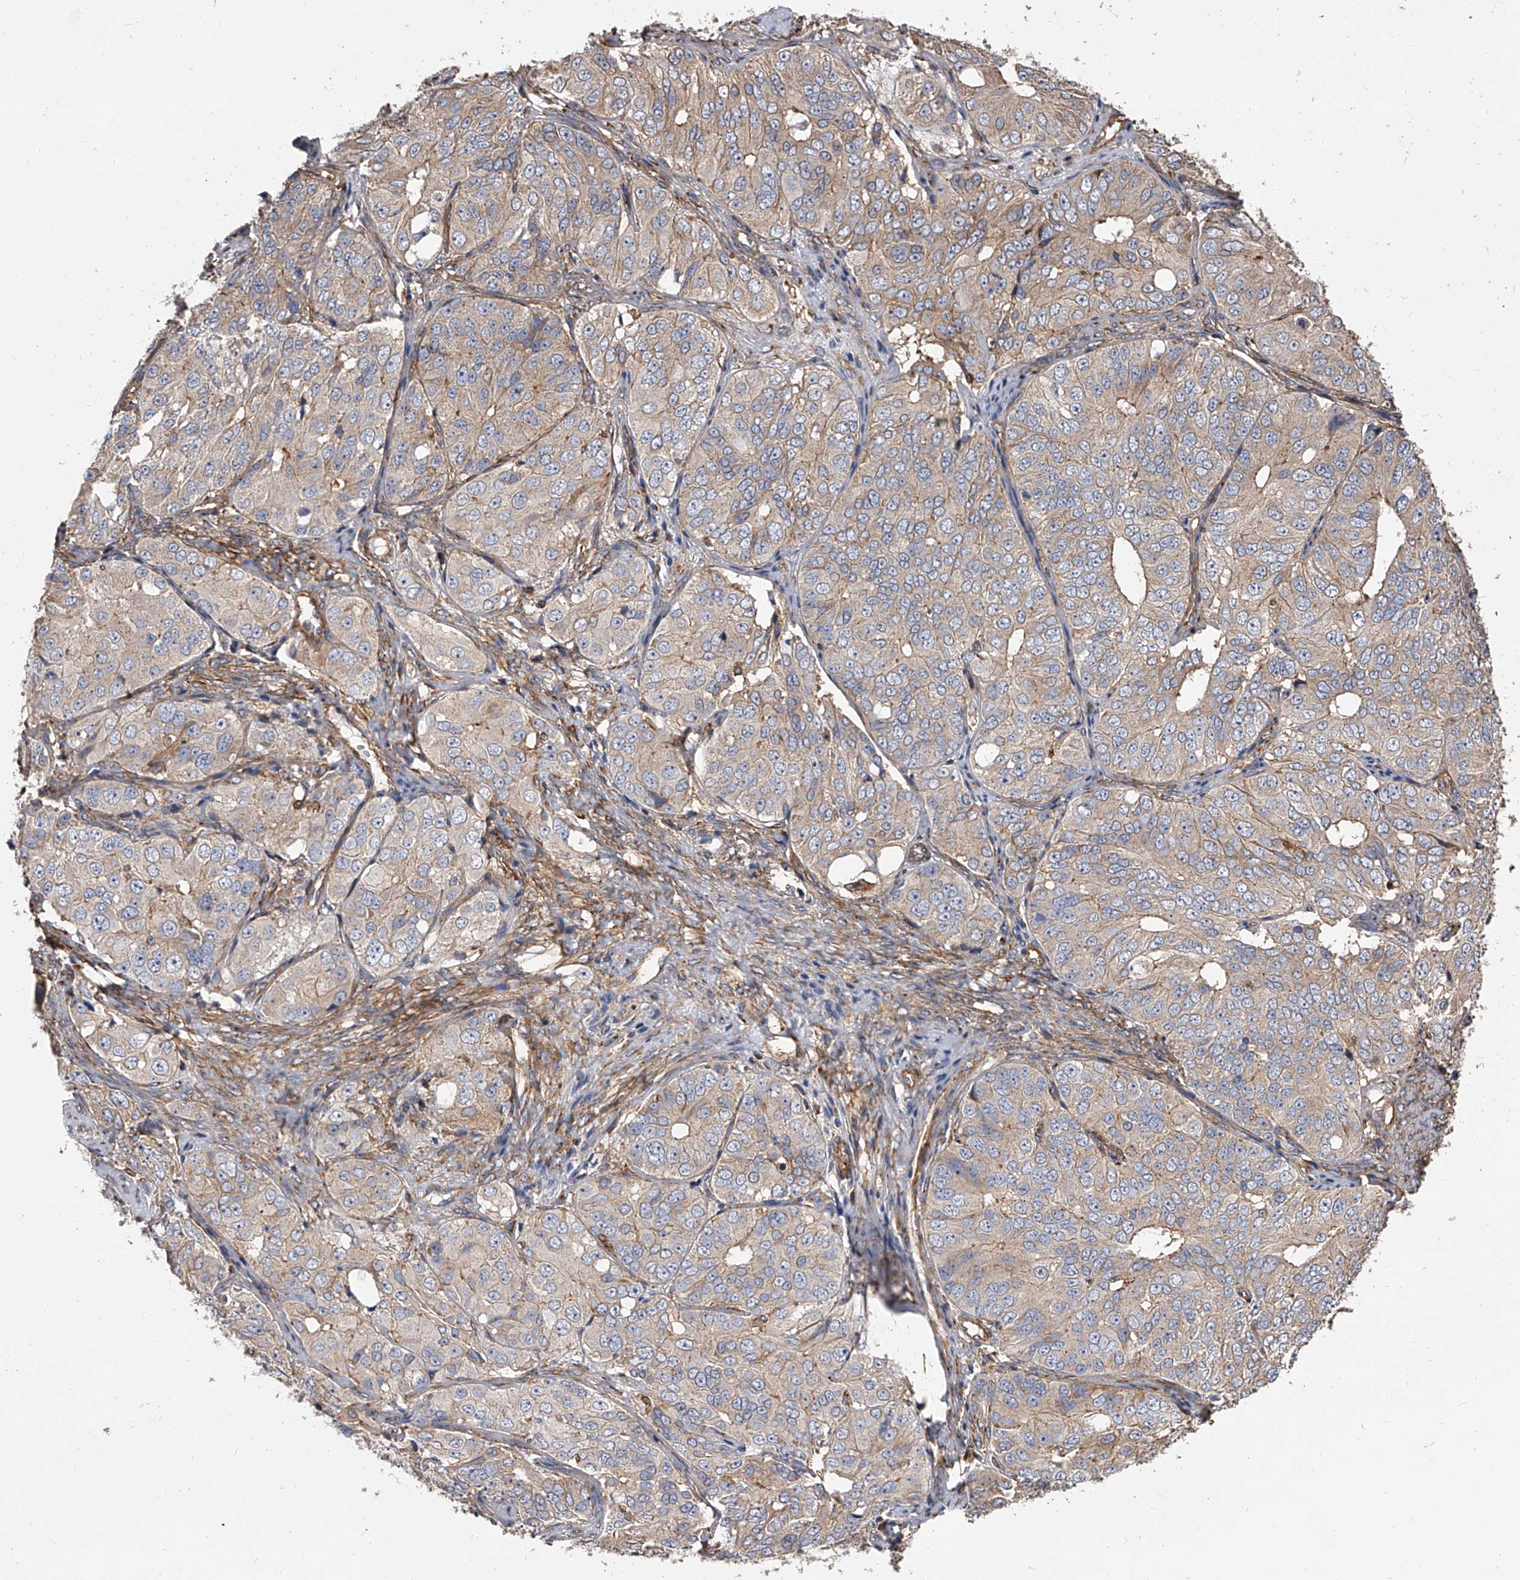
{"staining": {"intensity": "weak", "quantity": "25%-75%", "location": "cytoplasmic/membranous"}, "tissue": "ovarian cancer", "cell_type": "Tumor cells", "image_type": "cancer", "snomed": [{"axis": "morphology", "description": "Carcinoma, endometroid"}, {"axis": "topography", "description": "Ovary"}], "caption": "A micrograph of human ovarian endometroid carcinoma stained for a protein demonstrates weak cytoplasmic/membranous brown staining in tumor cells.", "gene": "PISD", "patient": {"sex": "female", "age": 51}}